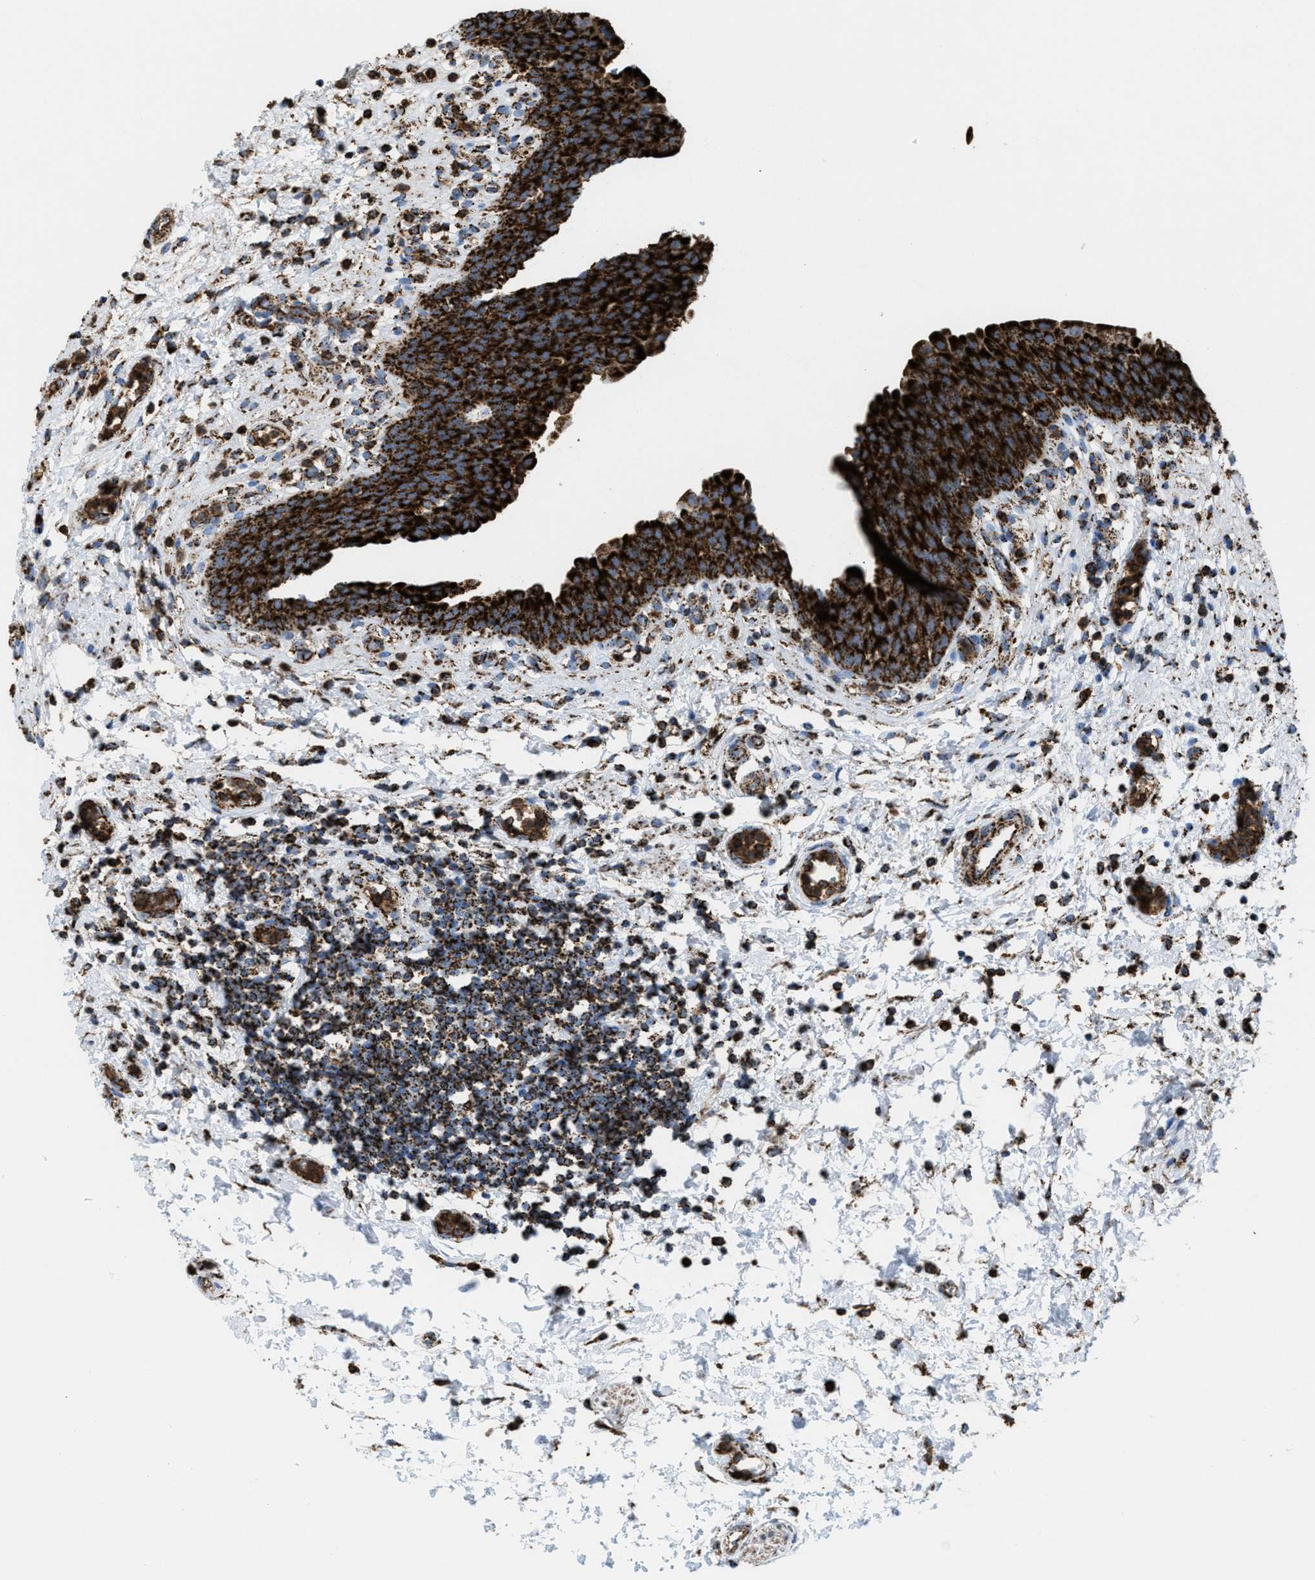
{"staining": {"intensity": "strong", "quantity": ">75%", "location": "cytoplasmic/membranous"}, "tissue": "urinary bladder", "cell_type": "Urothelial cells", "image_type": "normal", "snomed": [{"axis": "morphology", "description": "Normal tissue, NOS"}, {"axis": "topography", "description": "Urinary bladder"}], "caption": "Immunohistochemistry (DAB (3,3'-diaminobenzidine)) staining of unremarkable human urinary bladder shows strong cytoplasmic/membranous protein expression in approximately >75% of urothelial cells. (brown staining indicates protein expression, while blue staining denotes nuclei).", "gene": "ECHS1", "patient": {"sex": "male", "age": 37}}